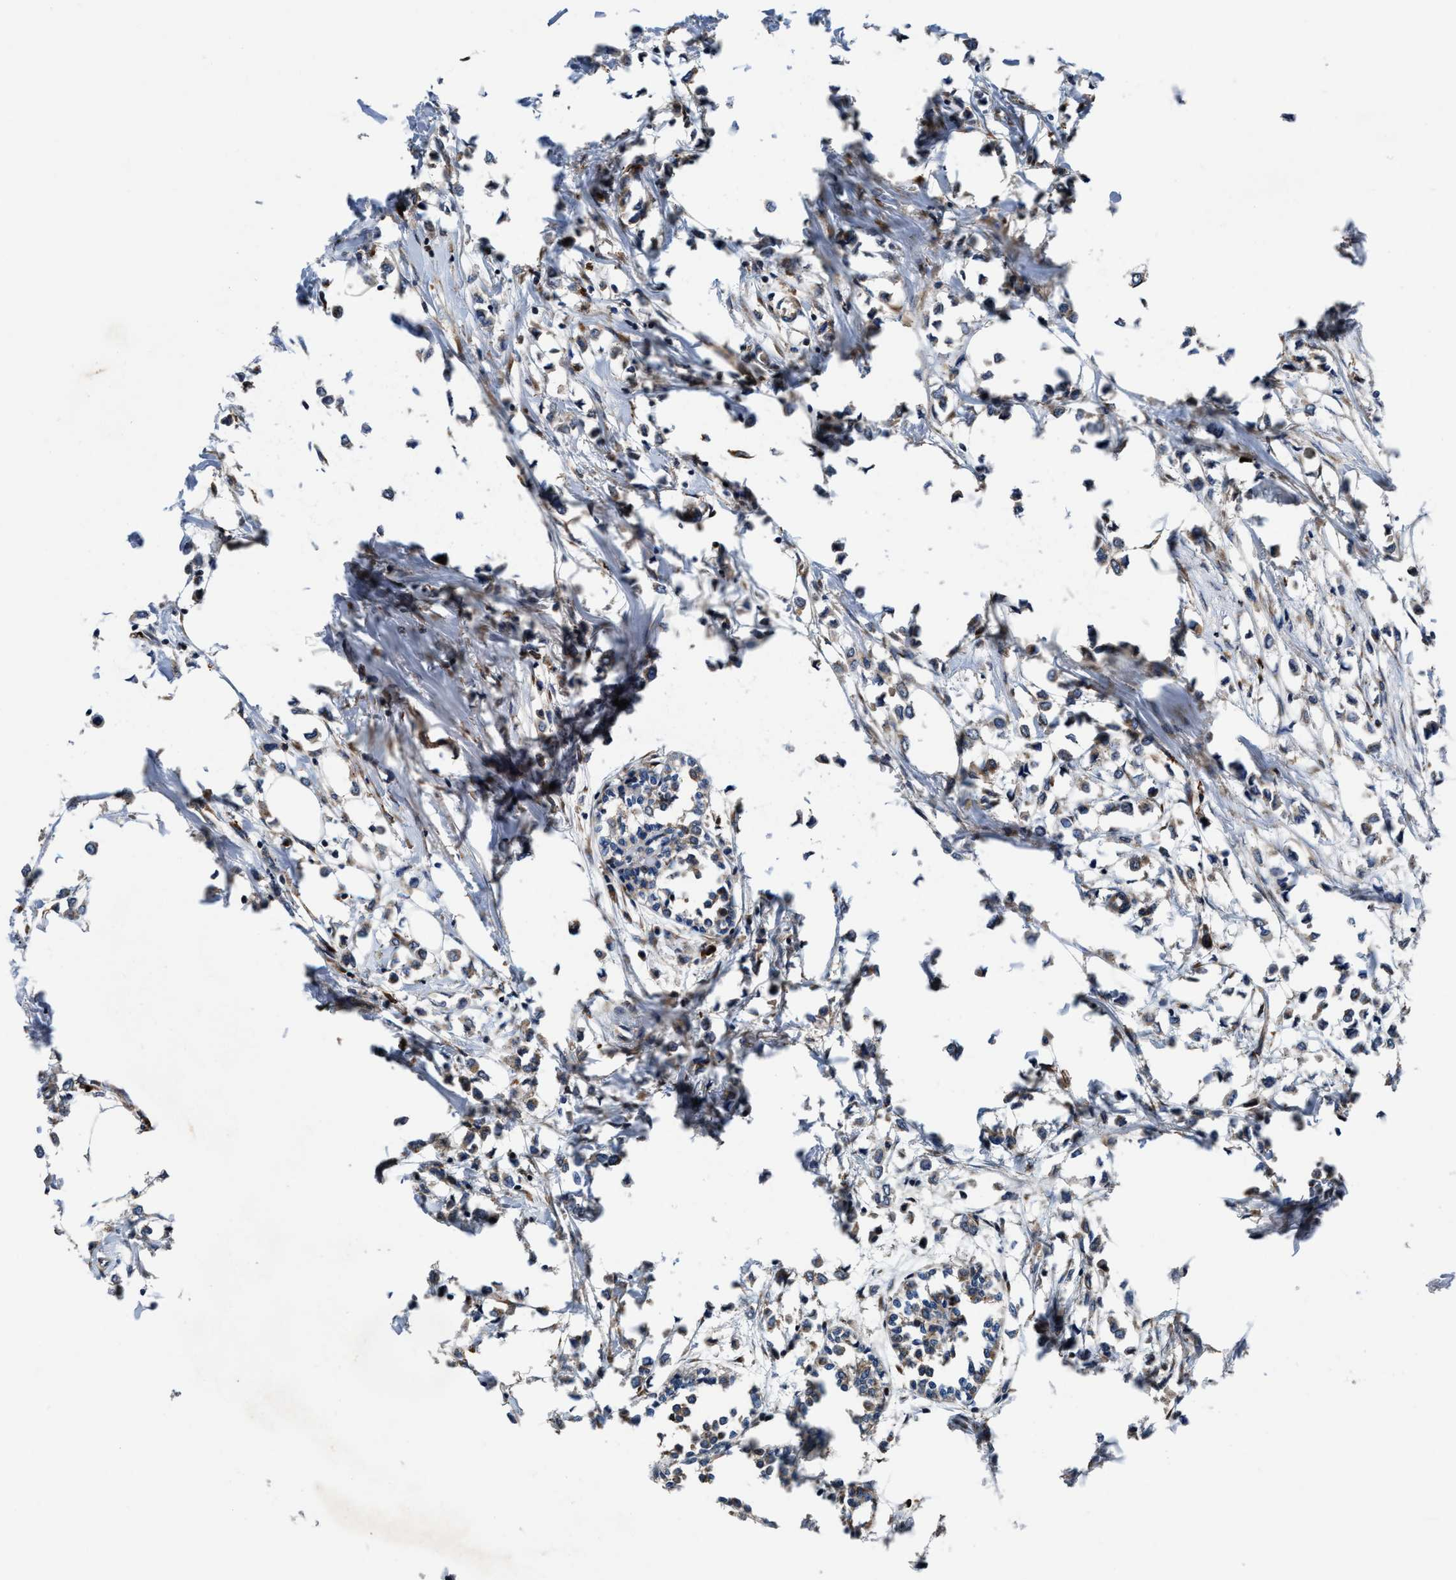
{"staining": {"intensity": "weak", "quantity": ">75%", "location": "cytoplasmic/membranous"}, "tissue": "breast cancer", "cell_type": "Tumor cells", "image_type": "cancer", "snomed": [{"axis": "morphology", "description": "Lobular carcinoma"}, {"axis": "topography", "description": "Breast"}], "caption": "A high-resolution photomicrograph shows IHC staining of lobular carcinoma (breast), which demonstrates weak cytoplasmic/membranous expression in about >75% of tumor cells.", "gene": "C2orf66", "patient": {"sex": "female", "age": 51}}